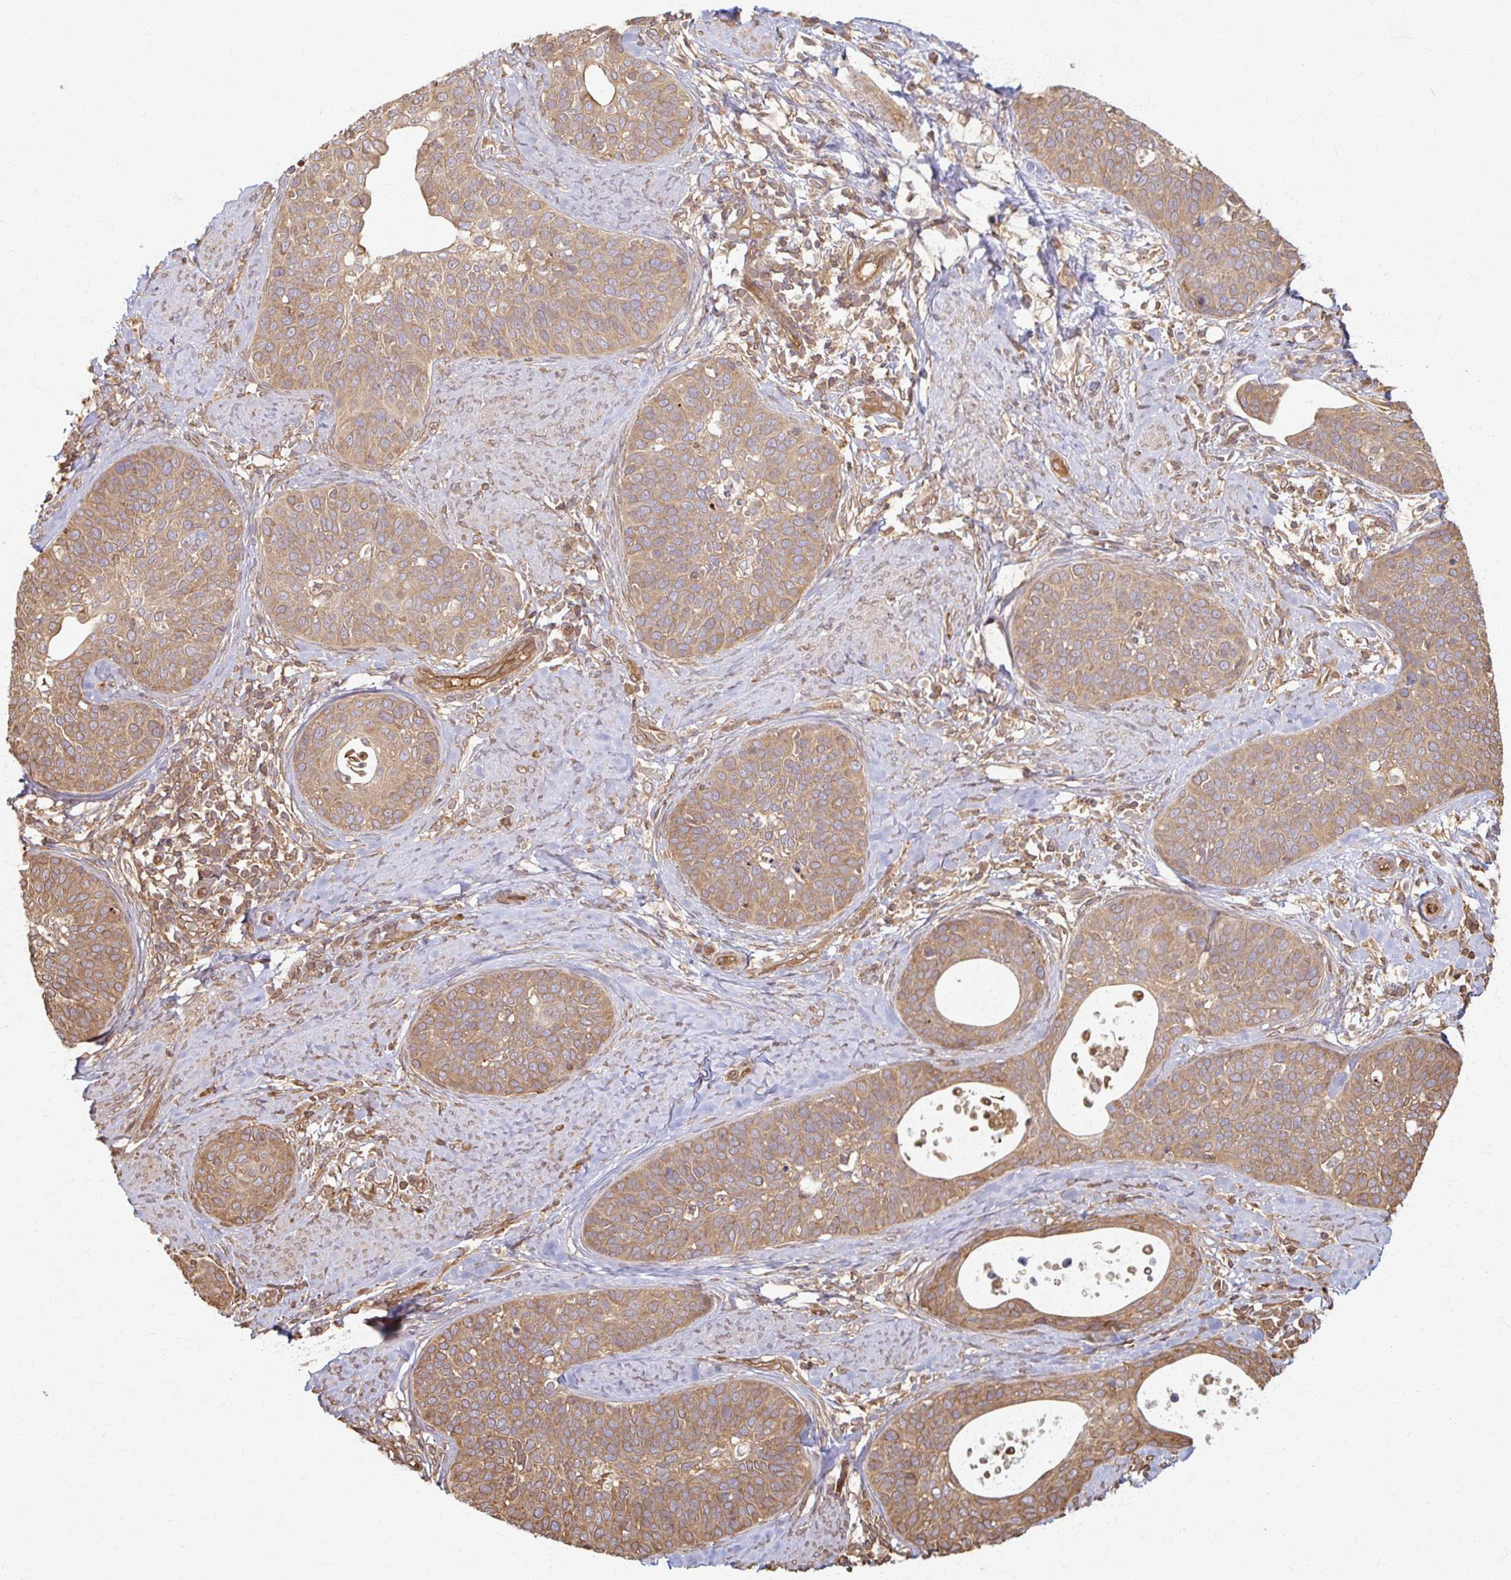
{"staining": {"intensity": "moderate", "quantity": ">75%", "location": "cytoplasmic/membranous"}, "tissue": "cervical cancer", "cell_type": "Tumor cells", "image_type": "cancer", "snomed": [{"axis": "morphology", "description": "Squamous cell carcinoma, NOS"}, {"axis": "topography", "description": "Cervix"}], "caption": "Cervical cancer (squamous cell carcinoma) tissue exhibits moderate cytoplasmic/membranous expression in approximately >75% of tumor cells, visualized by immunohistochemistry.", "gene": "ARHGAP35", "patient": {"sex": "female", "age": 69}}